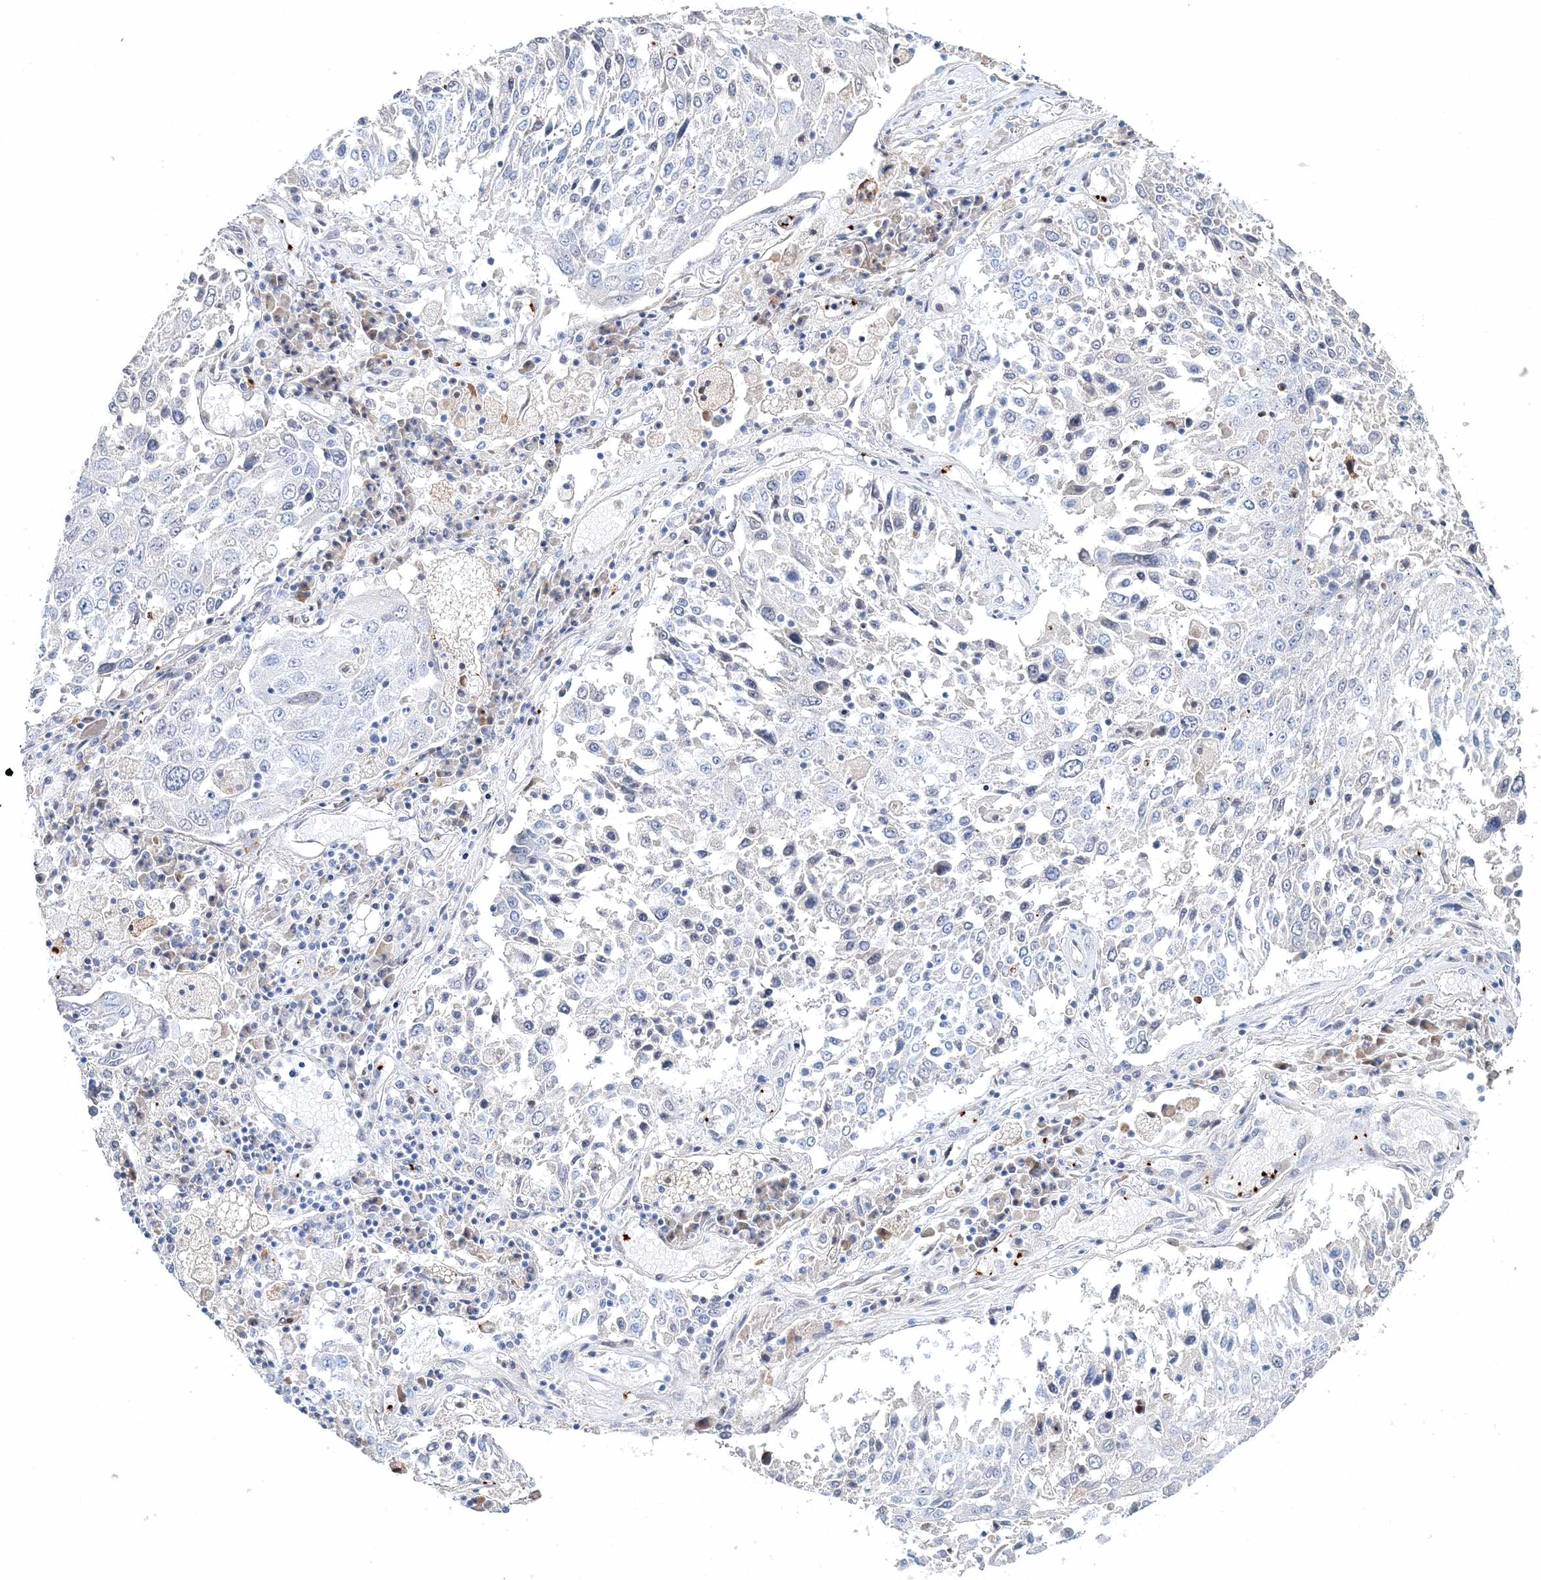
{"staining": {"intensity": "negative", "quantity": "none", "location": "none"}, "tissue": "lung cancer", "cell_type": "Tumor cells", "image_type": "cancer", "snomed": [{"axis": "morphology", "description": "Squamous cell carcinoma, NOS"}, {"axis": "topography", "description": "Lung"}], "caption": "The image exhibits no staining of tumor cells in lung cancer. (Stains: DAB (3,3'-diaminobenzidine) IHC with hematoxylin counter stain, Microscopy: brightfield microscopy at high magnification).", "gene": "MYOZ2", "patient": {"sex": "male", "age": 65}}